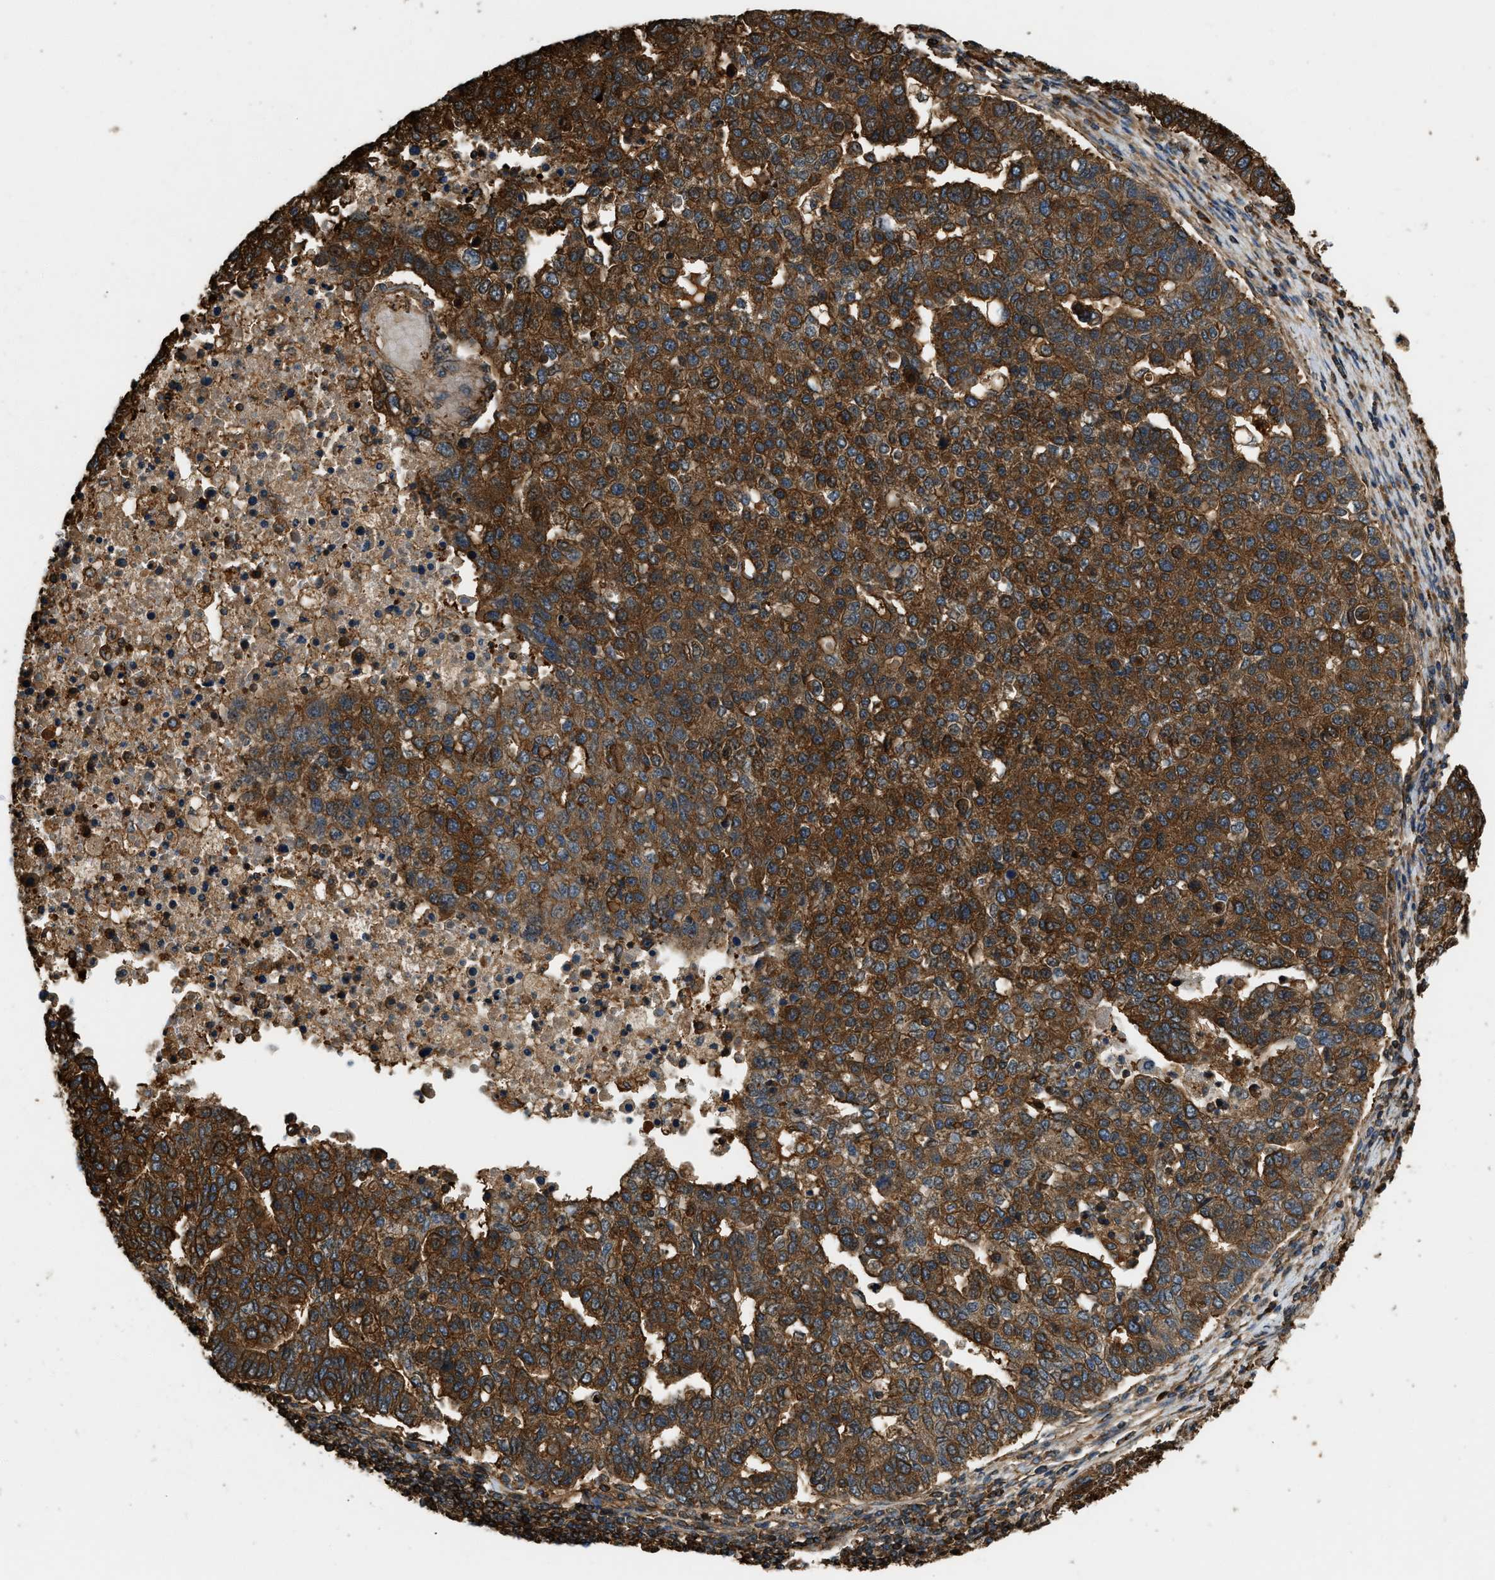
{"staining": {"intensity": "strong", "quantity": ">75%", "location": "cytoplasmic/membranous"}, "tissue": "pancreatic cancer", "cell_type": "Tumor cells", "image_type": "cancer", "snomed": [{"axis": "morphology", "description": "Adenocarcinoma, NOS"}, {"axis": "topography", "description": "Pancreas"}], "caption": "The photomicrograph reveals staining of pancreatic cancer (adenocarcinoma), revealing strong cytoplasmic/membranous protein positivity (brown color) within tumor cells. Immunohistochemistry (ihc) stains the protein of interest in brown and the nuclei are stained blue.", "gene": "YARS1", "patient": {"sex": "female", "age": 61}}